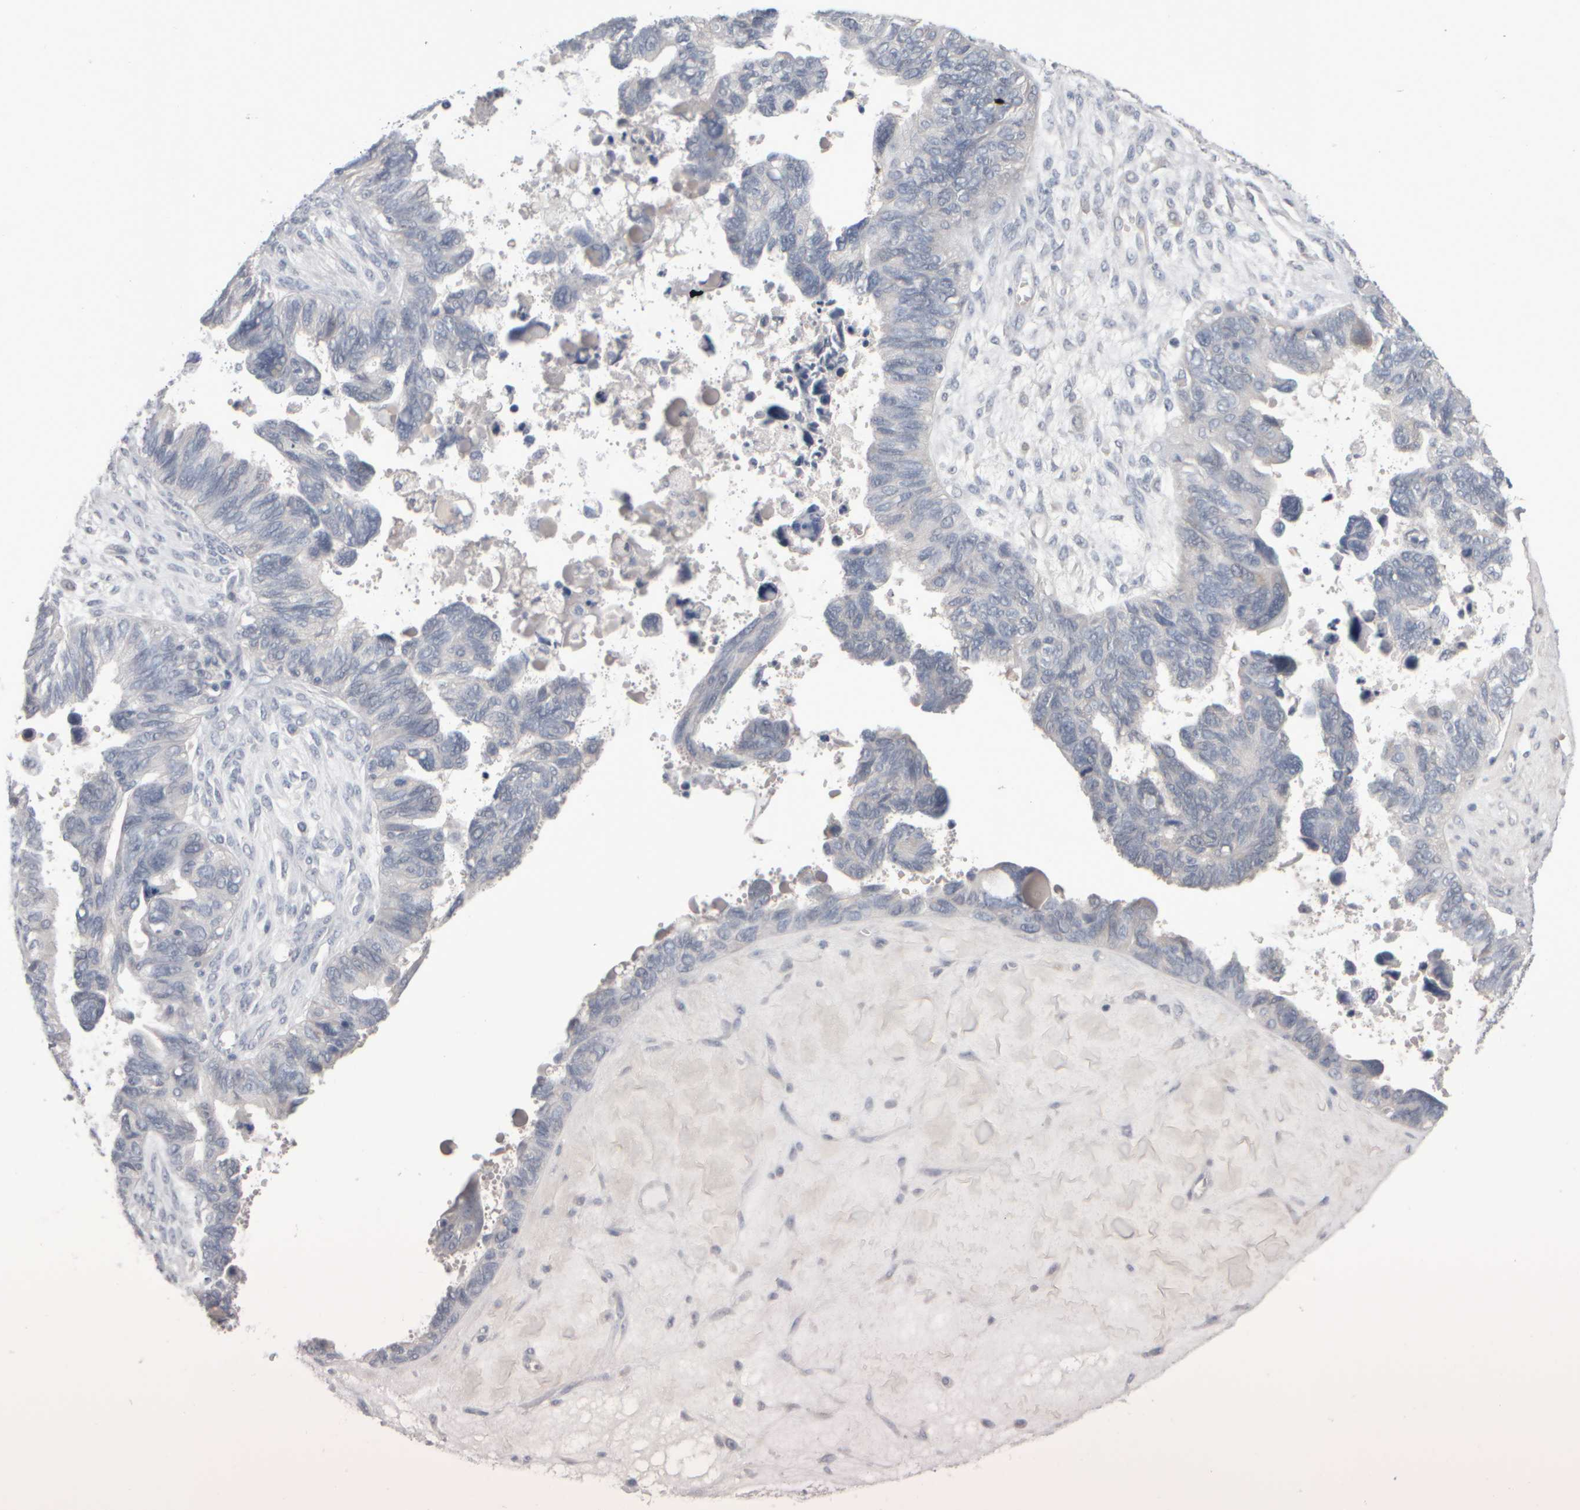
{"staining": {"intensity": "negative", "quantity": "none", "location": "none"}, "tissue": "ovarian cancer", "cell_type": "Tumor cells", "image_type": "cancer", "snomed": [{"axis": "morphology", "description": "Cystadenocarcinoma, serous, NOS"}, {"axis": "topography", "description": "Ovary"}], "caption": "Tumor cells show no significant positivity in serous cystadenocarcinoma (ovarian). (Brightfield microscopy of DAB immunohistochemistry at high magnification).", "gene": "EPHX2", "patient": {"sex": "female", "age": 79}}